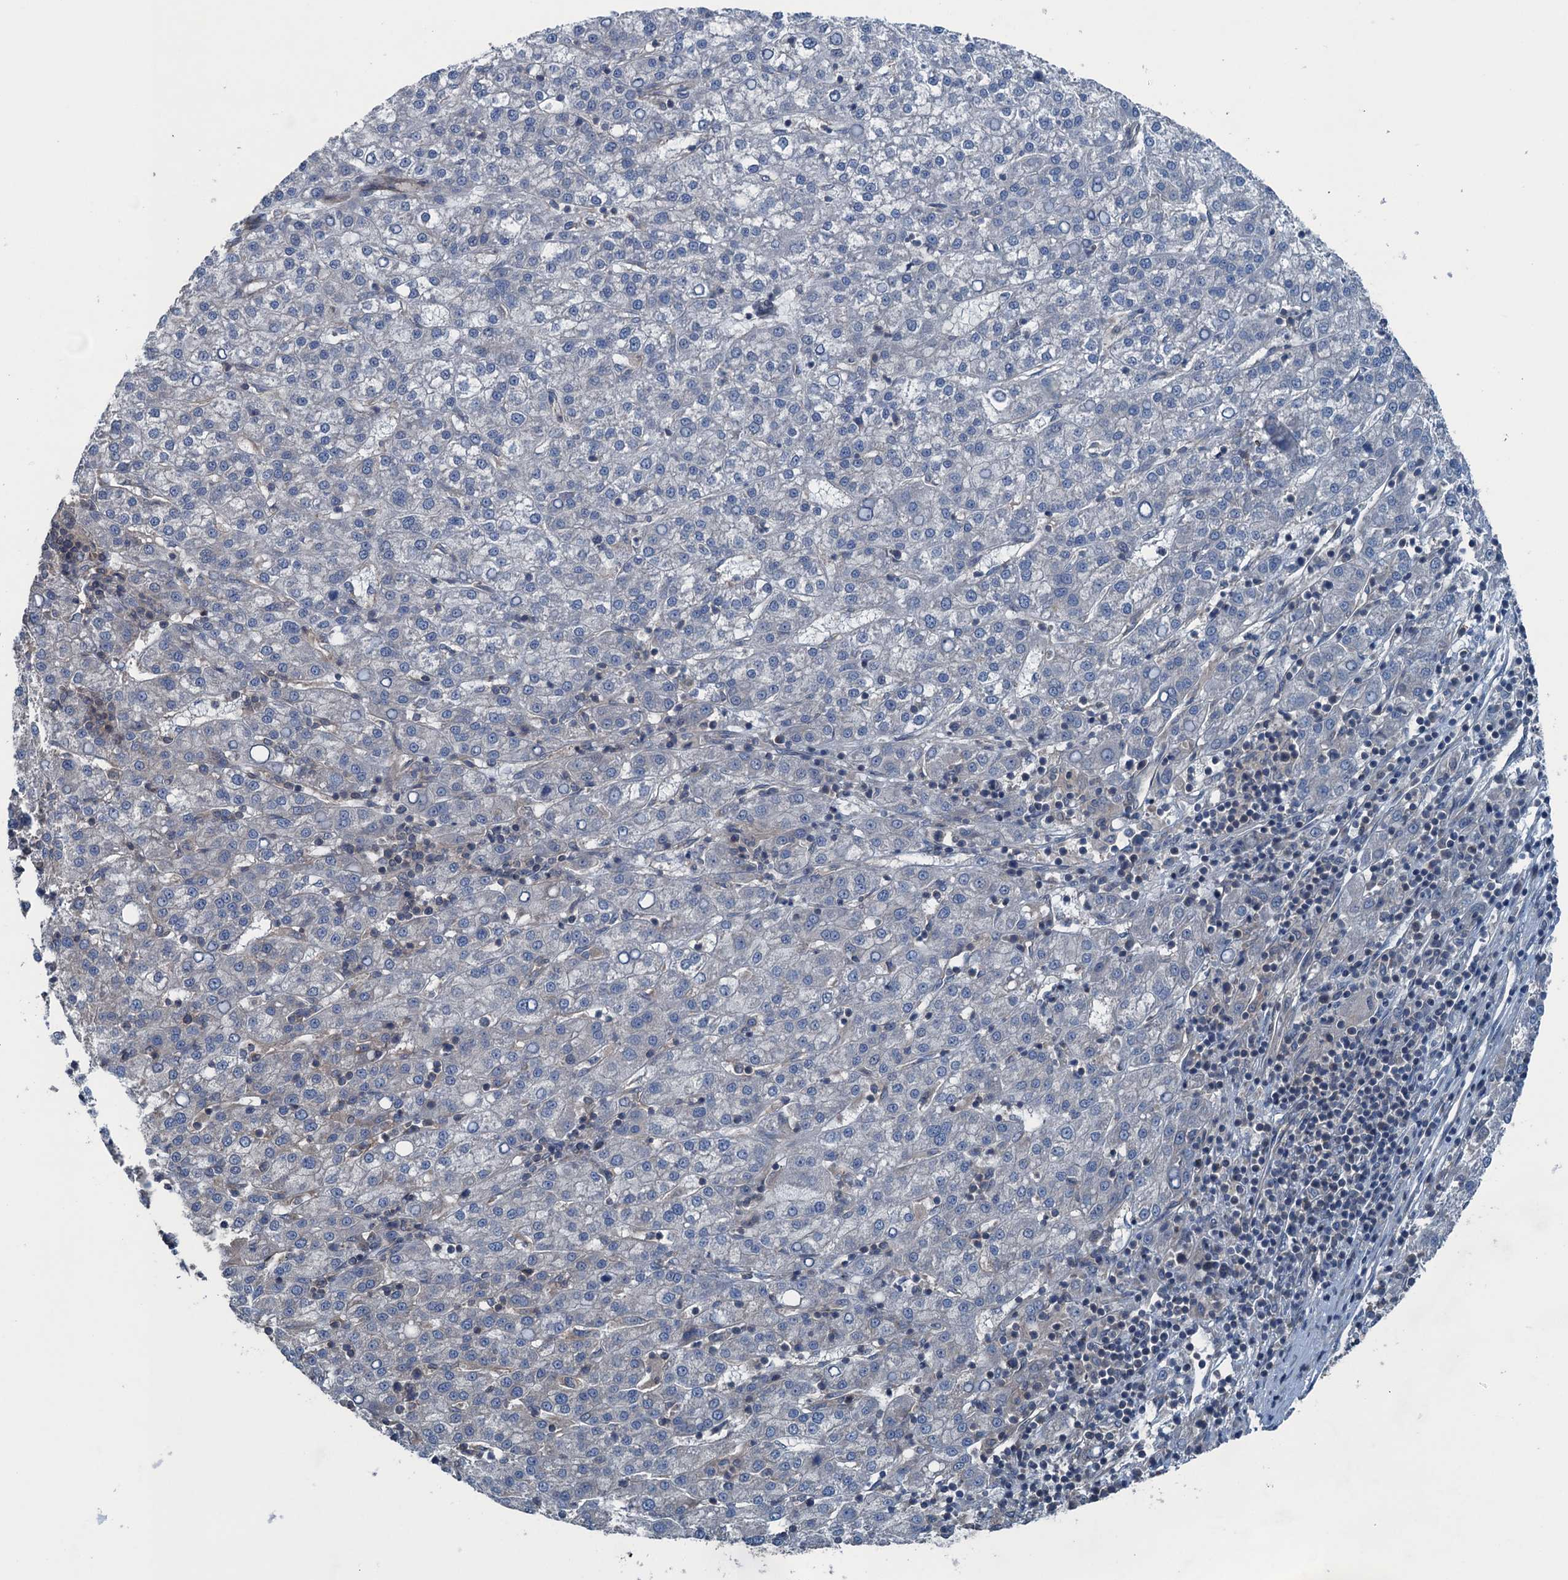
{"staining": {"intensity": "negative", "quantity": "none", "location": "none"}, "tissue": "liver cancer", "cell_type": "Tumor cells", "image_type": "cancer", "snomed": [{"axis": "morphology", "description": "Carcinoma, Hepatocellular, NOS"}, {"axis": "topography", "description": "Liver"}], "caption": "Human liver cancer (hepatocellular carcinoma) stained for a protein using IHC displays no expression in tumor cells.", "gene": "TRAPPC8", "patient": {"sex": "female", "age": 58}}